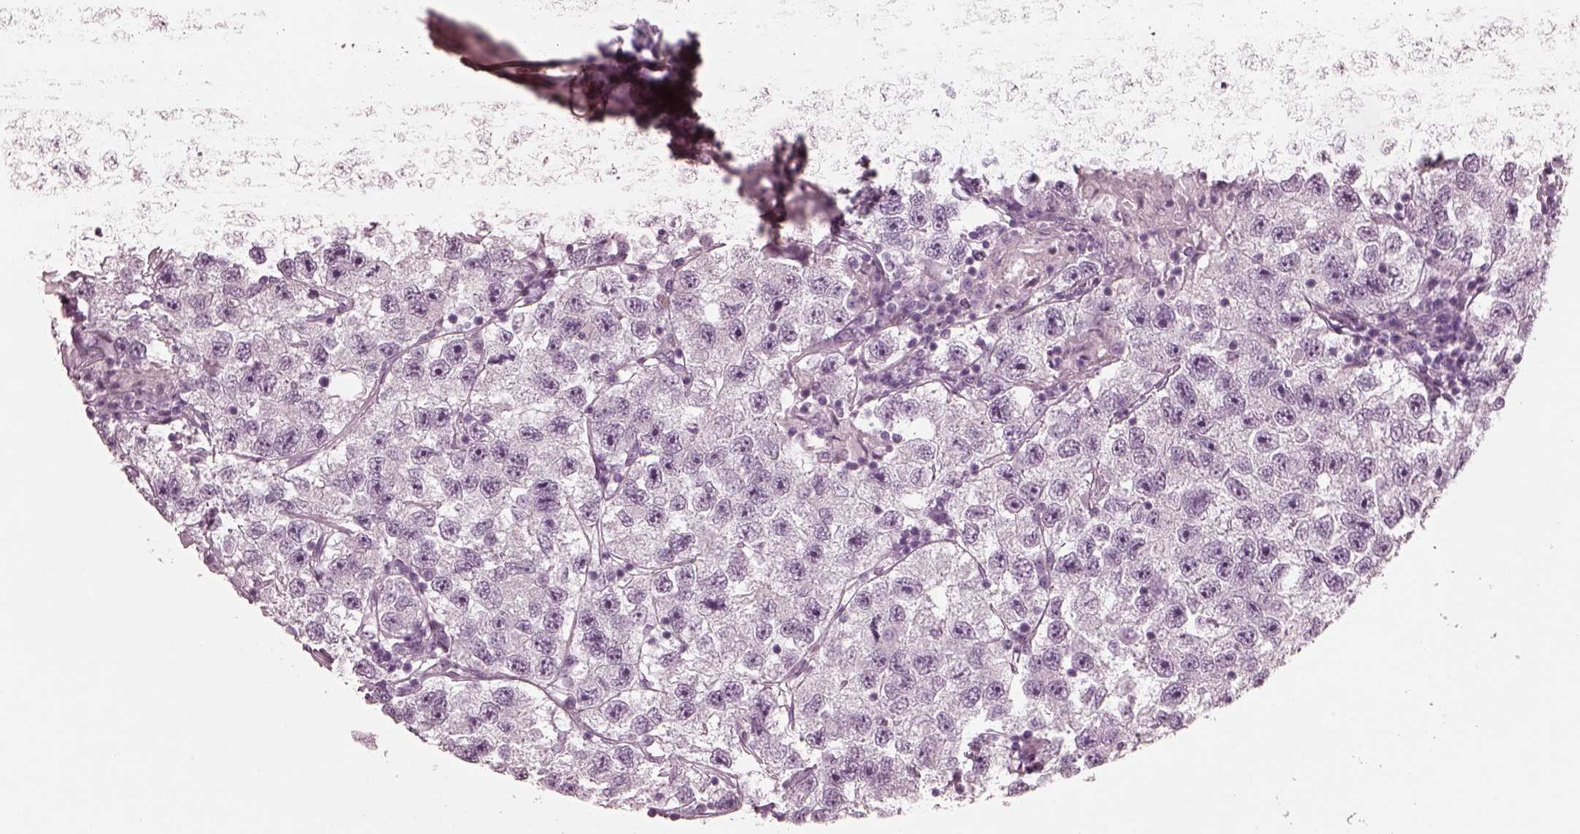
{"staining": {"intensity": "negative", "quantity": "none", "location": "none"}, "tissue": "testis cancer", "cell_type": "Tumor cells", "image_type": "cancer", "snomed": [{"axis": "morphology", "description": "Seminoma, NOS"}, {"axis": "topography", "description": "Testis"}], "caption": "High magnification brightfield microscopy of seminoma (testis) stained with DAB (3,3'-diaminobenzidine) (brown) and counterstained with hematoxylin (blue): tumor cells show no significant expression.", "gene": "GRM6", "patient": {"sex": "male", "age": 26}}